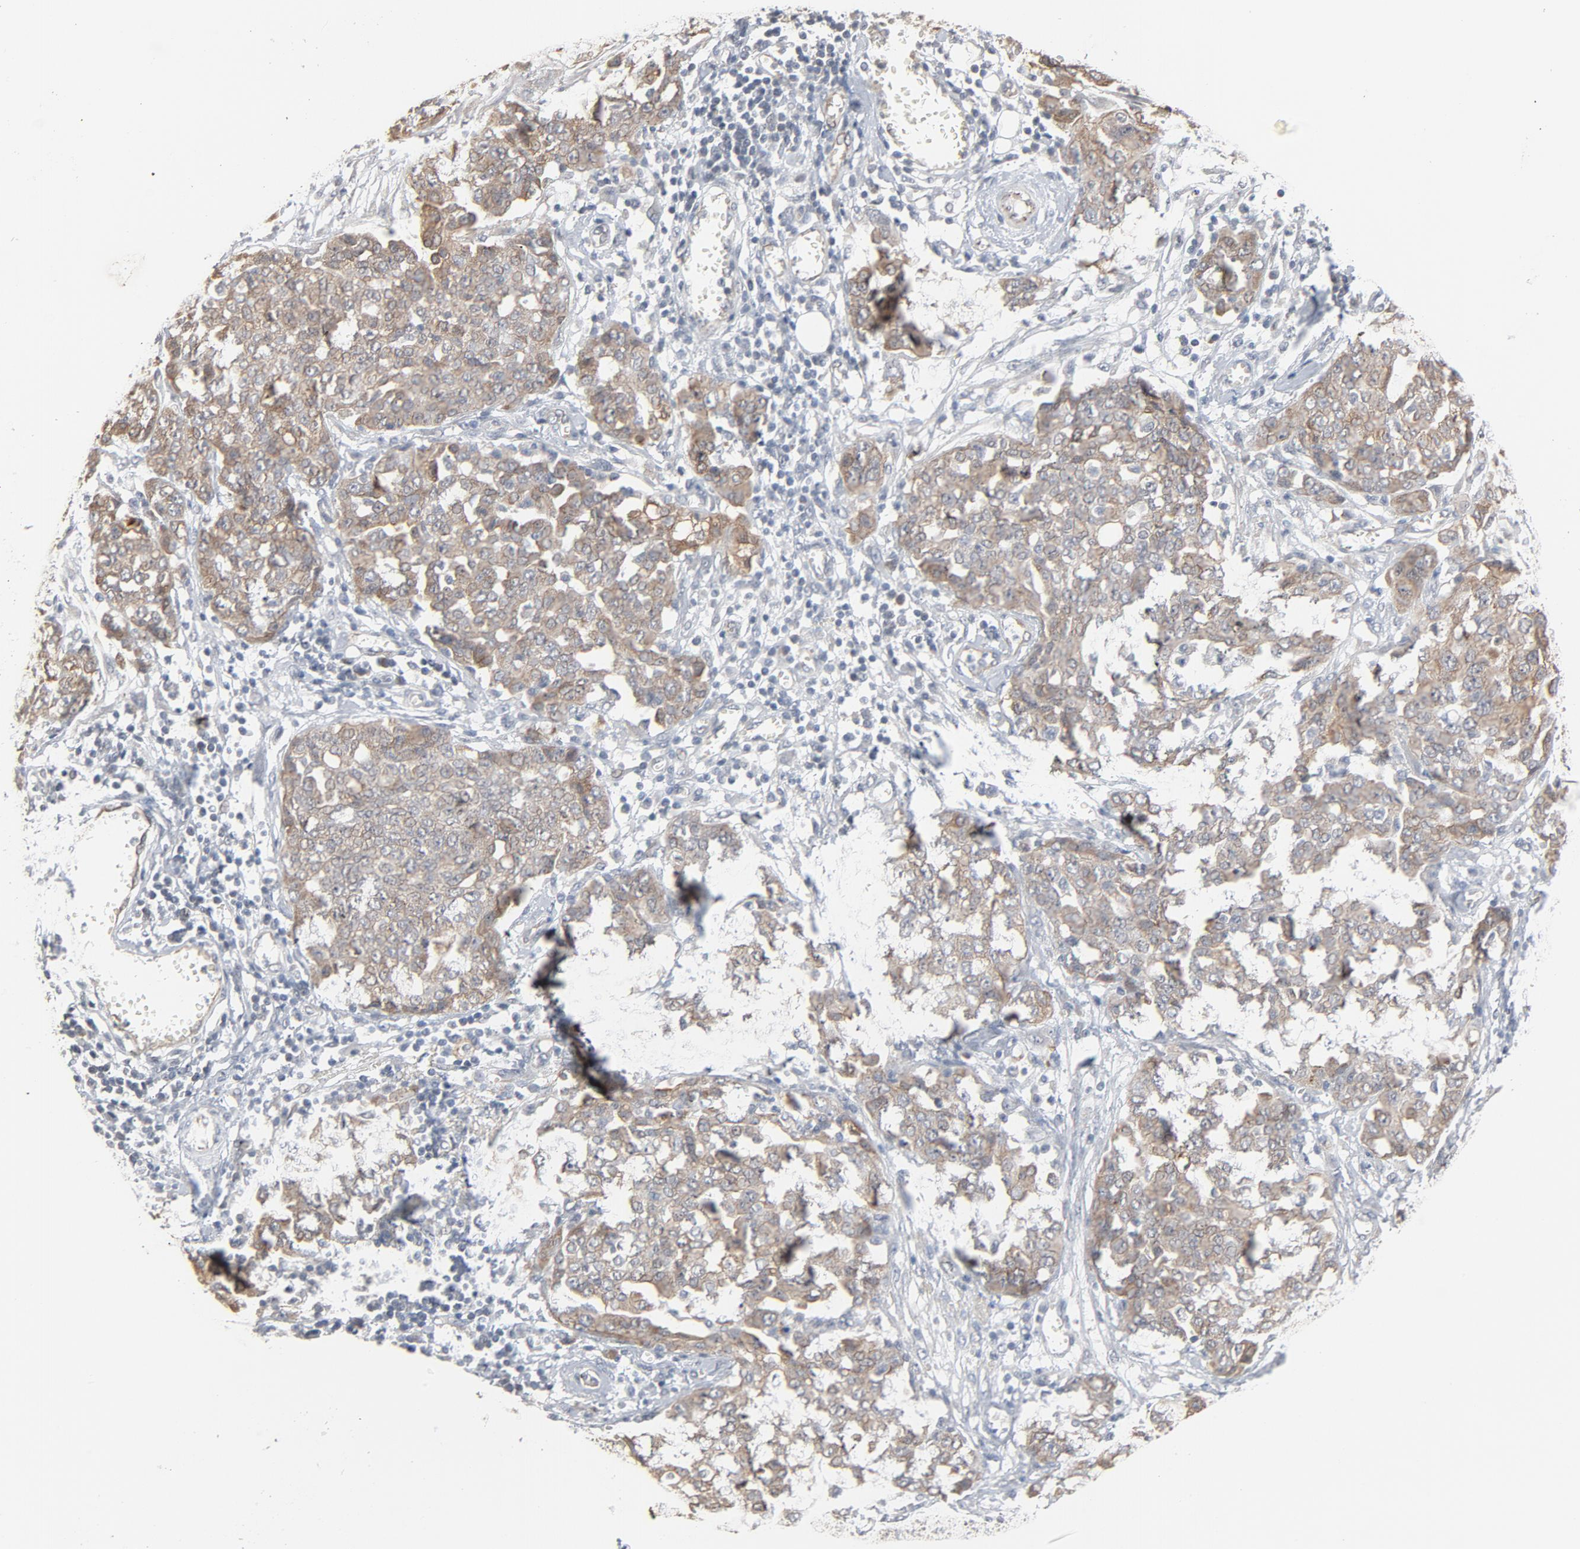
{"staining": {"intensity": "moderate", "quantity": ">75%", "location": "cytoplasmic/membranous"}, "tissue": "ovarian cancer", "cell_type": "Tumor cells", "image_type": "cancer", "snomed": [{"axis": "morphology", "description": "Cystadenocarcinoma, serous, NOS"}, {"axis": "topography", "description": "Soft tissue"}, {"axis": "topography", "description": "Ovary"}], "caption": "The micrograph exhibits staining of ovarian serous cystadenocarcinoma, revealing moderate cytoplasmic/membranous protein staining (brown color) within tumor cells.", "gene": "ITPR3", "patient": {"sex": "female", "age": 57}}